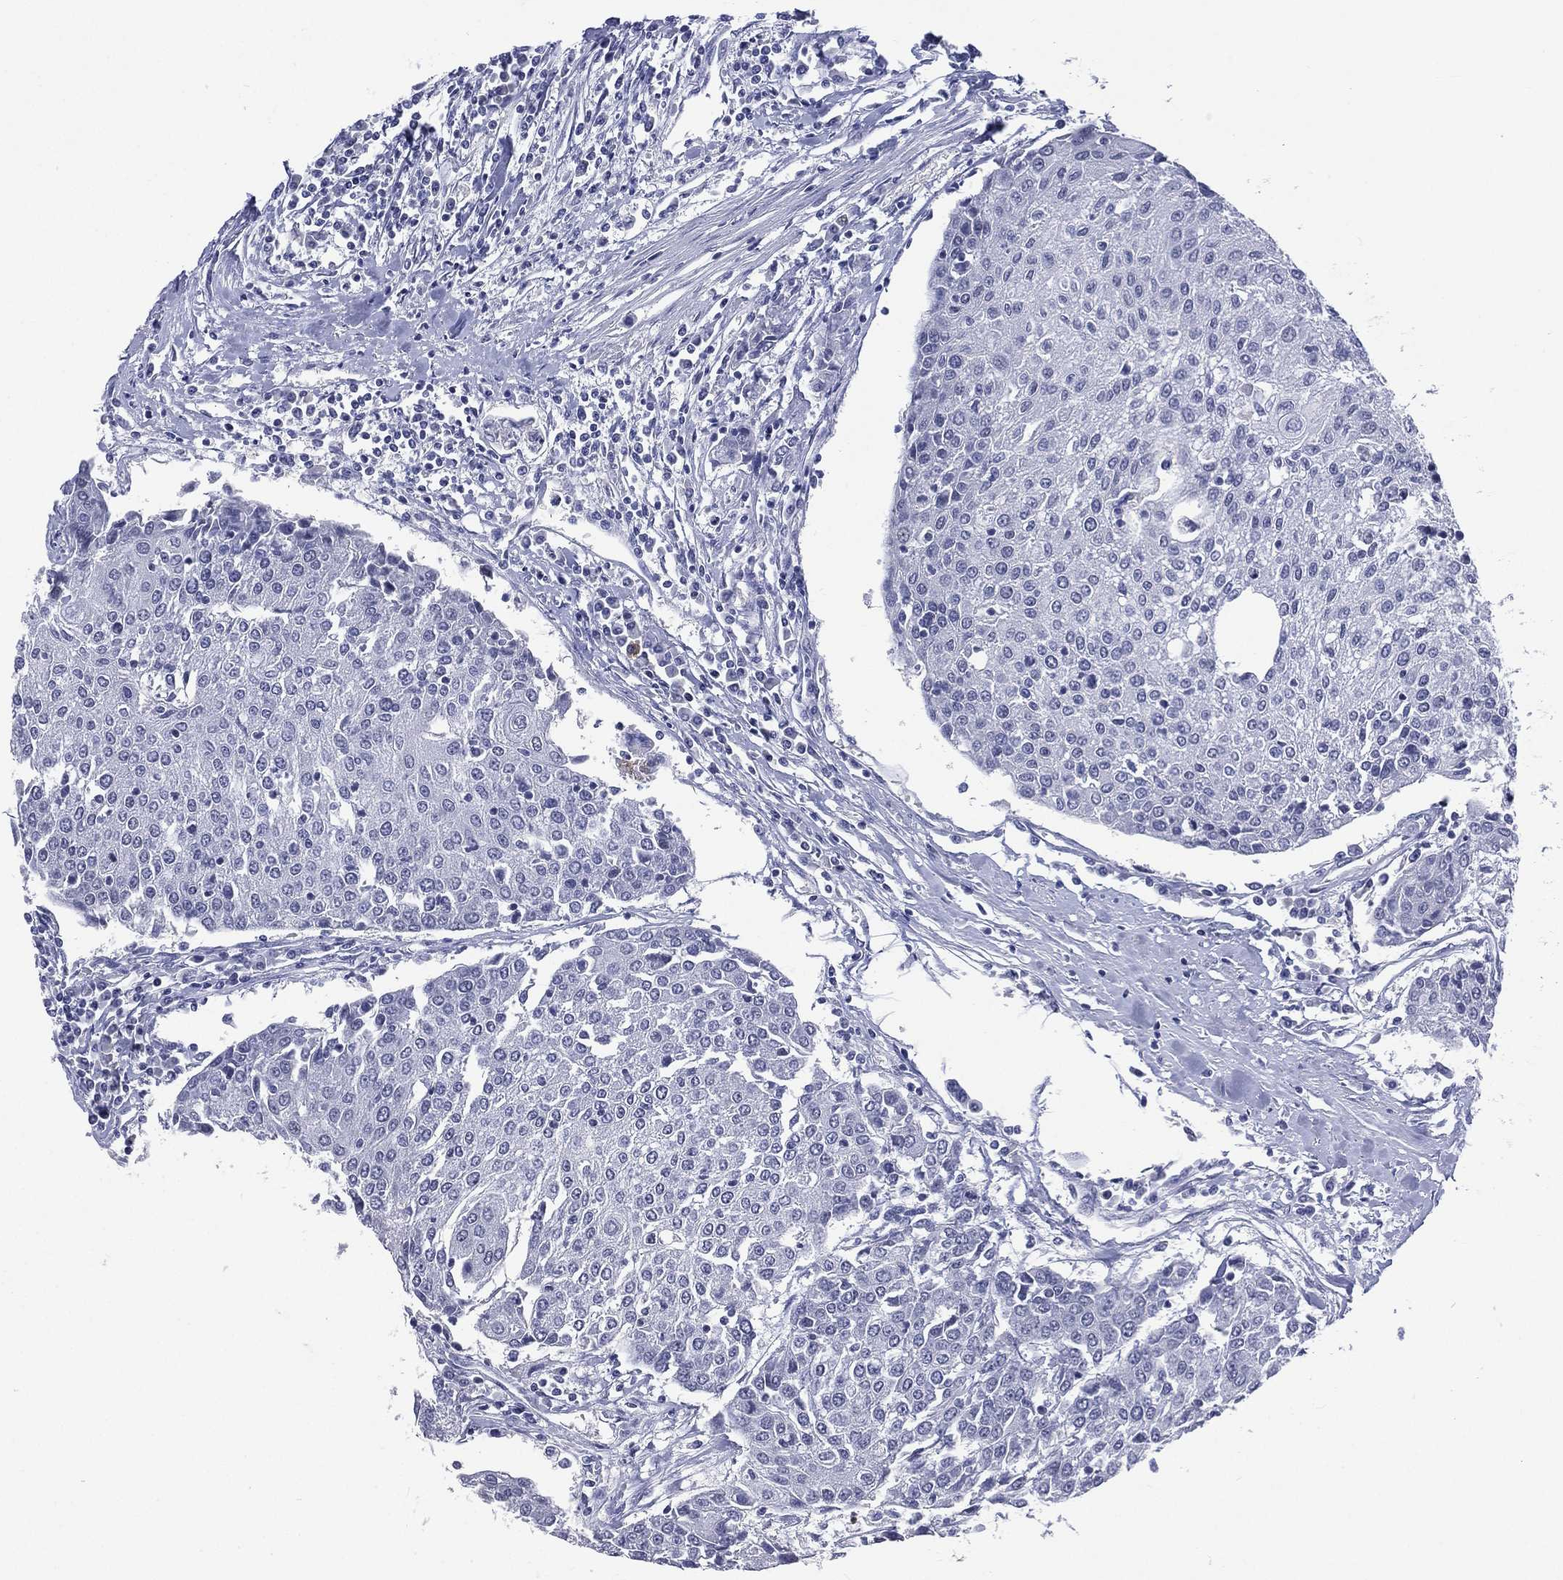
{"staining": {"intensity": "negative", "quantity": "none", "location": "none"}, "tissue": "urothelial cancer", "cell_type": "Tumor cells", "image_type": "cancer", "snomed": [{"axis": "morphology", "description": "Urothelial carcinoma, High grade"}, {"axis": "topography", "description": "Urinary bladder"}], "caption": "Tumor cells are negative for protein expression in human high-grade urothelial carcinoma.", "gene": "SSX1", "patient": {"sex": "female", "age": 85}}